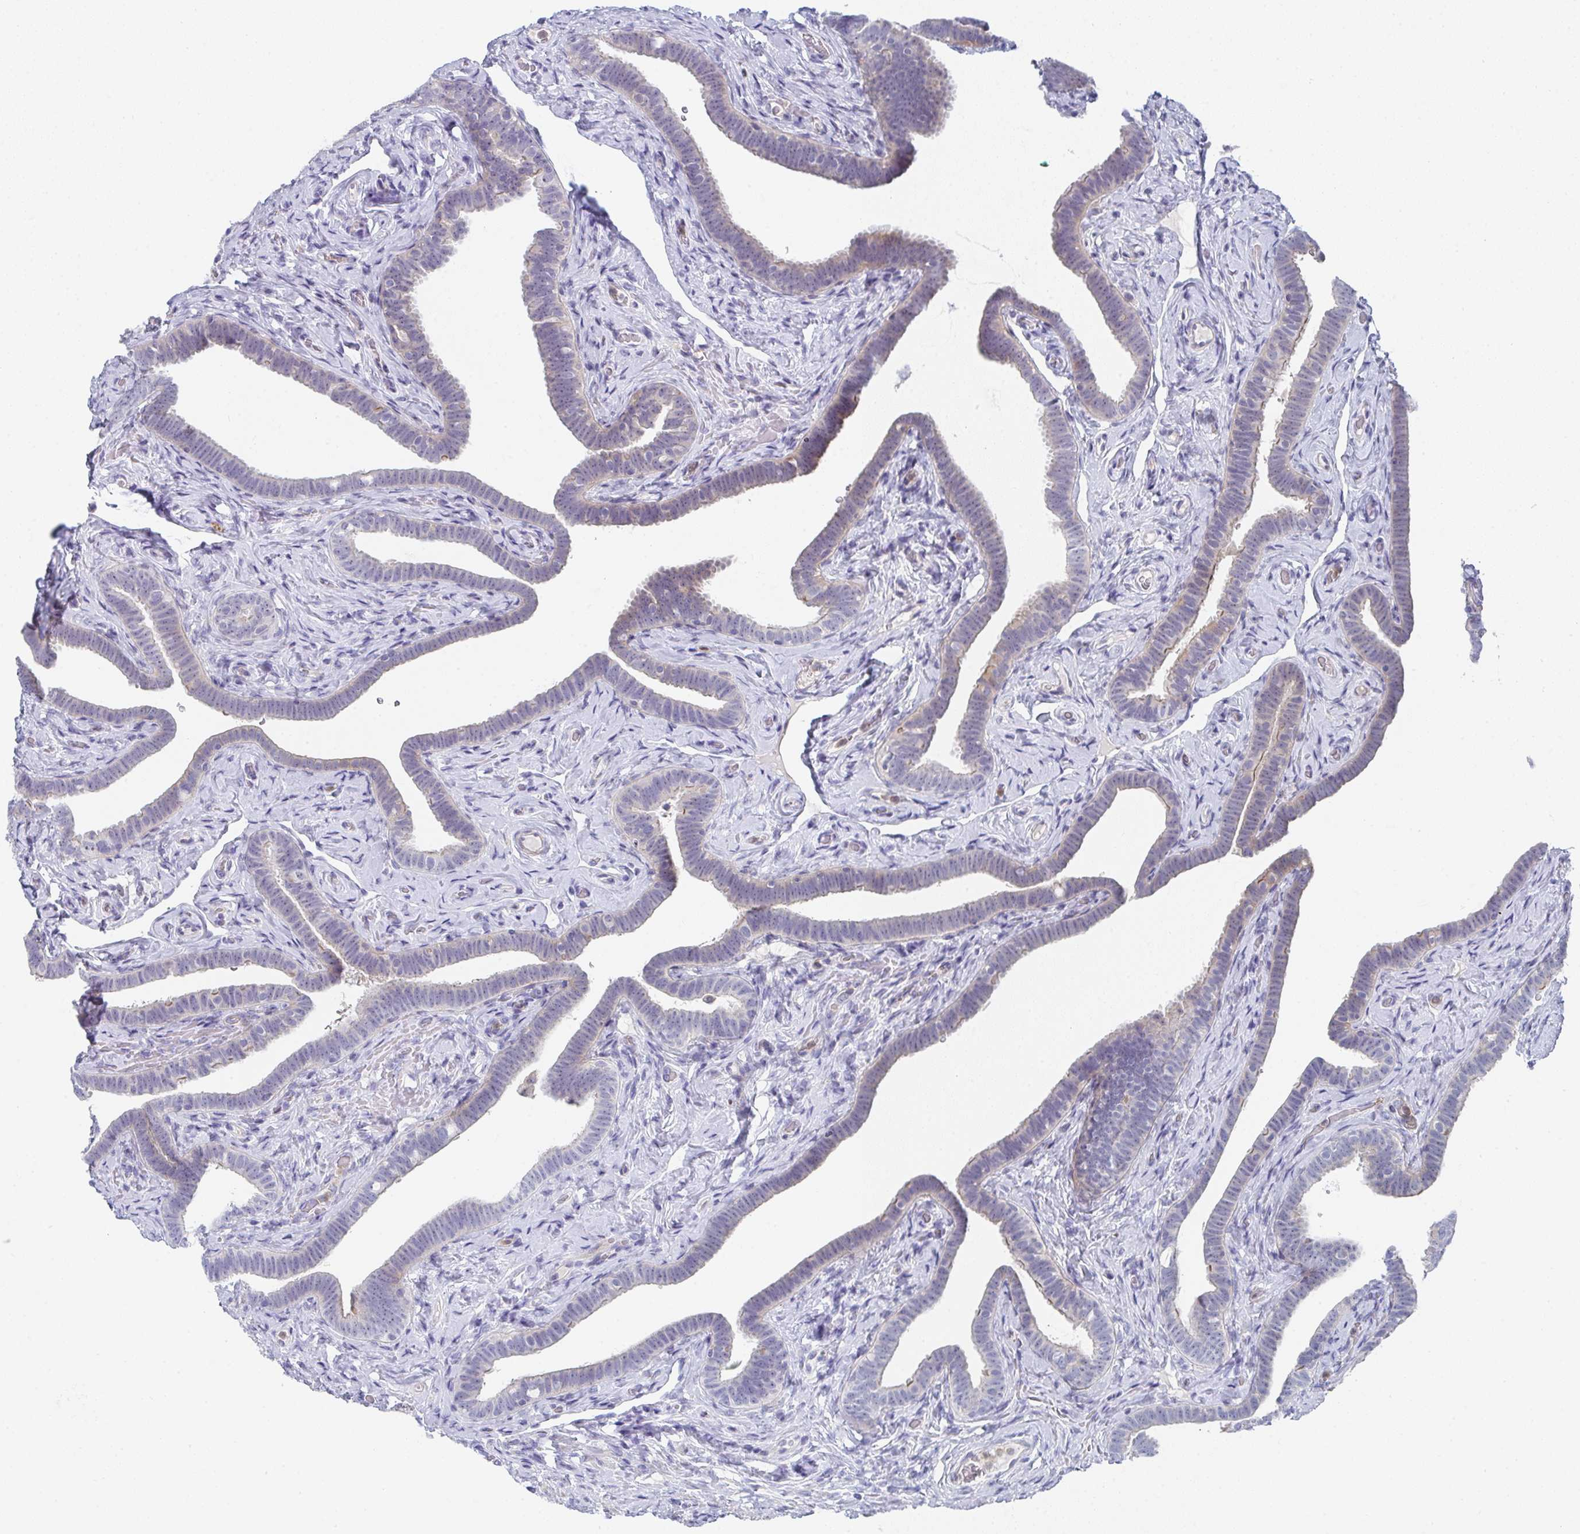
{"staining": {"intensity": "moderate", "quantity": "<25%", "location": "cytoplasmic/membranous"}, "tissue": "fallopian tube", "cell_type": "Glandular cells", "image_type": "normal", "snomed": [{"axis": "morphology", "description": "Normal tissue, NOS"}, {"axis": "topography", "description": "Fallopian tube"}], "caption": "Glandular cells reveal low levels of moderate cytoplasmic/membranous expression in approximately <25% of cells in benign fallopian tube.", "gene": "KLHL33", "patient": {"sex": "female", "age": 69}}